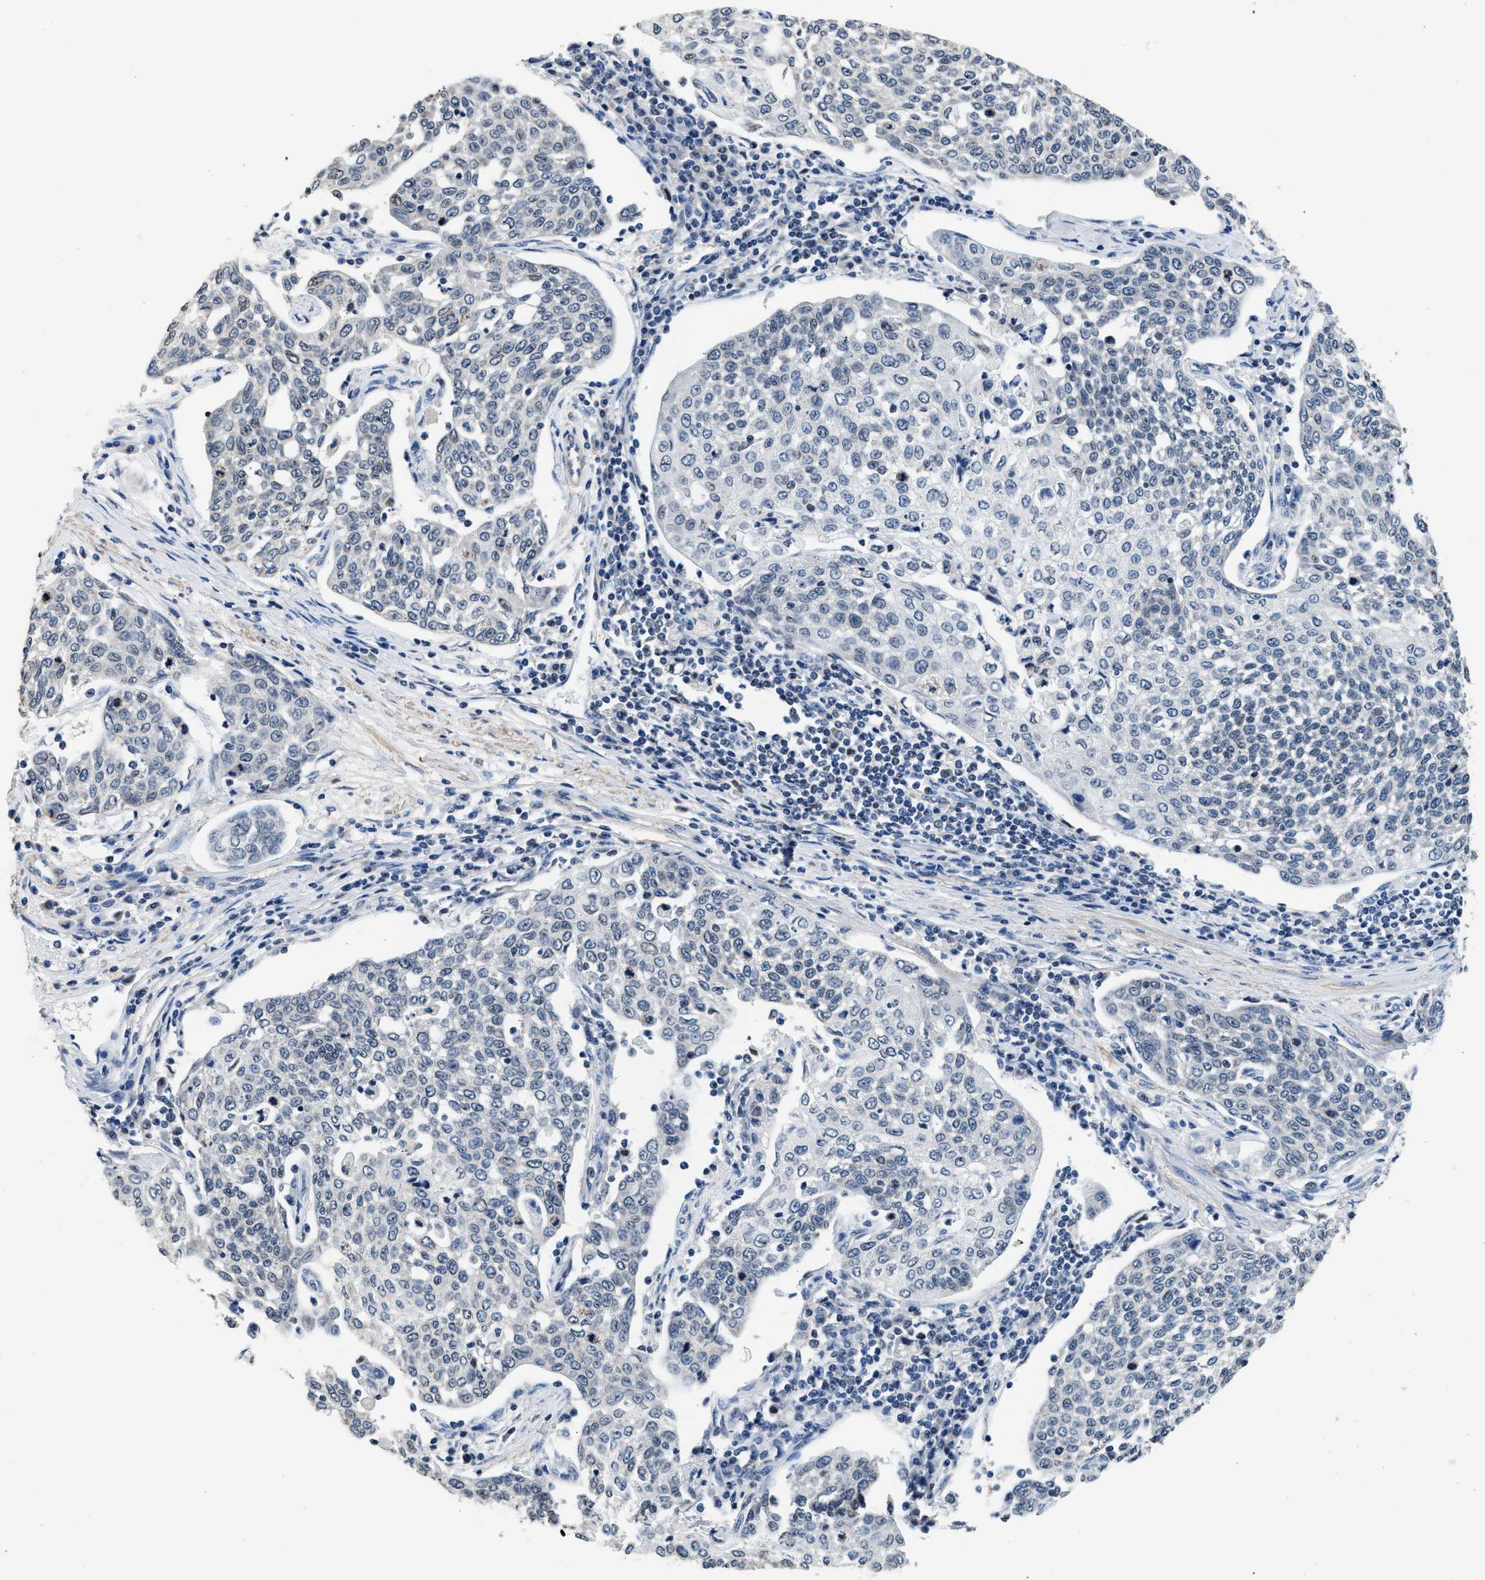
{"staining": {"intensity": "negative", "quantity": "none", "location": "none"}, "tissue": "cervical cancer", "cell_type": "Tumor cells", "image_type": "cancer", "snomed": [{"axis": "morphology", "description": "Squamous cell carcinoma, NOS"}, {"axis": "topography", "description": "Cervix"}], "caption": "This is a photomicrograph of immunohistochemistry staining of cervical cancer, which shows no expression in tumor cells.", "gene": "MYH3", "patient": {"sex": "female", "age": 34}}